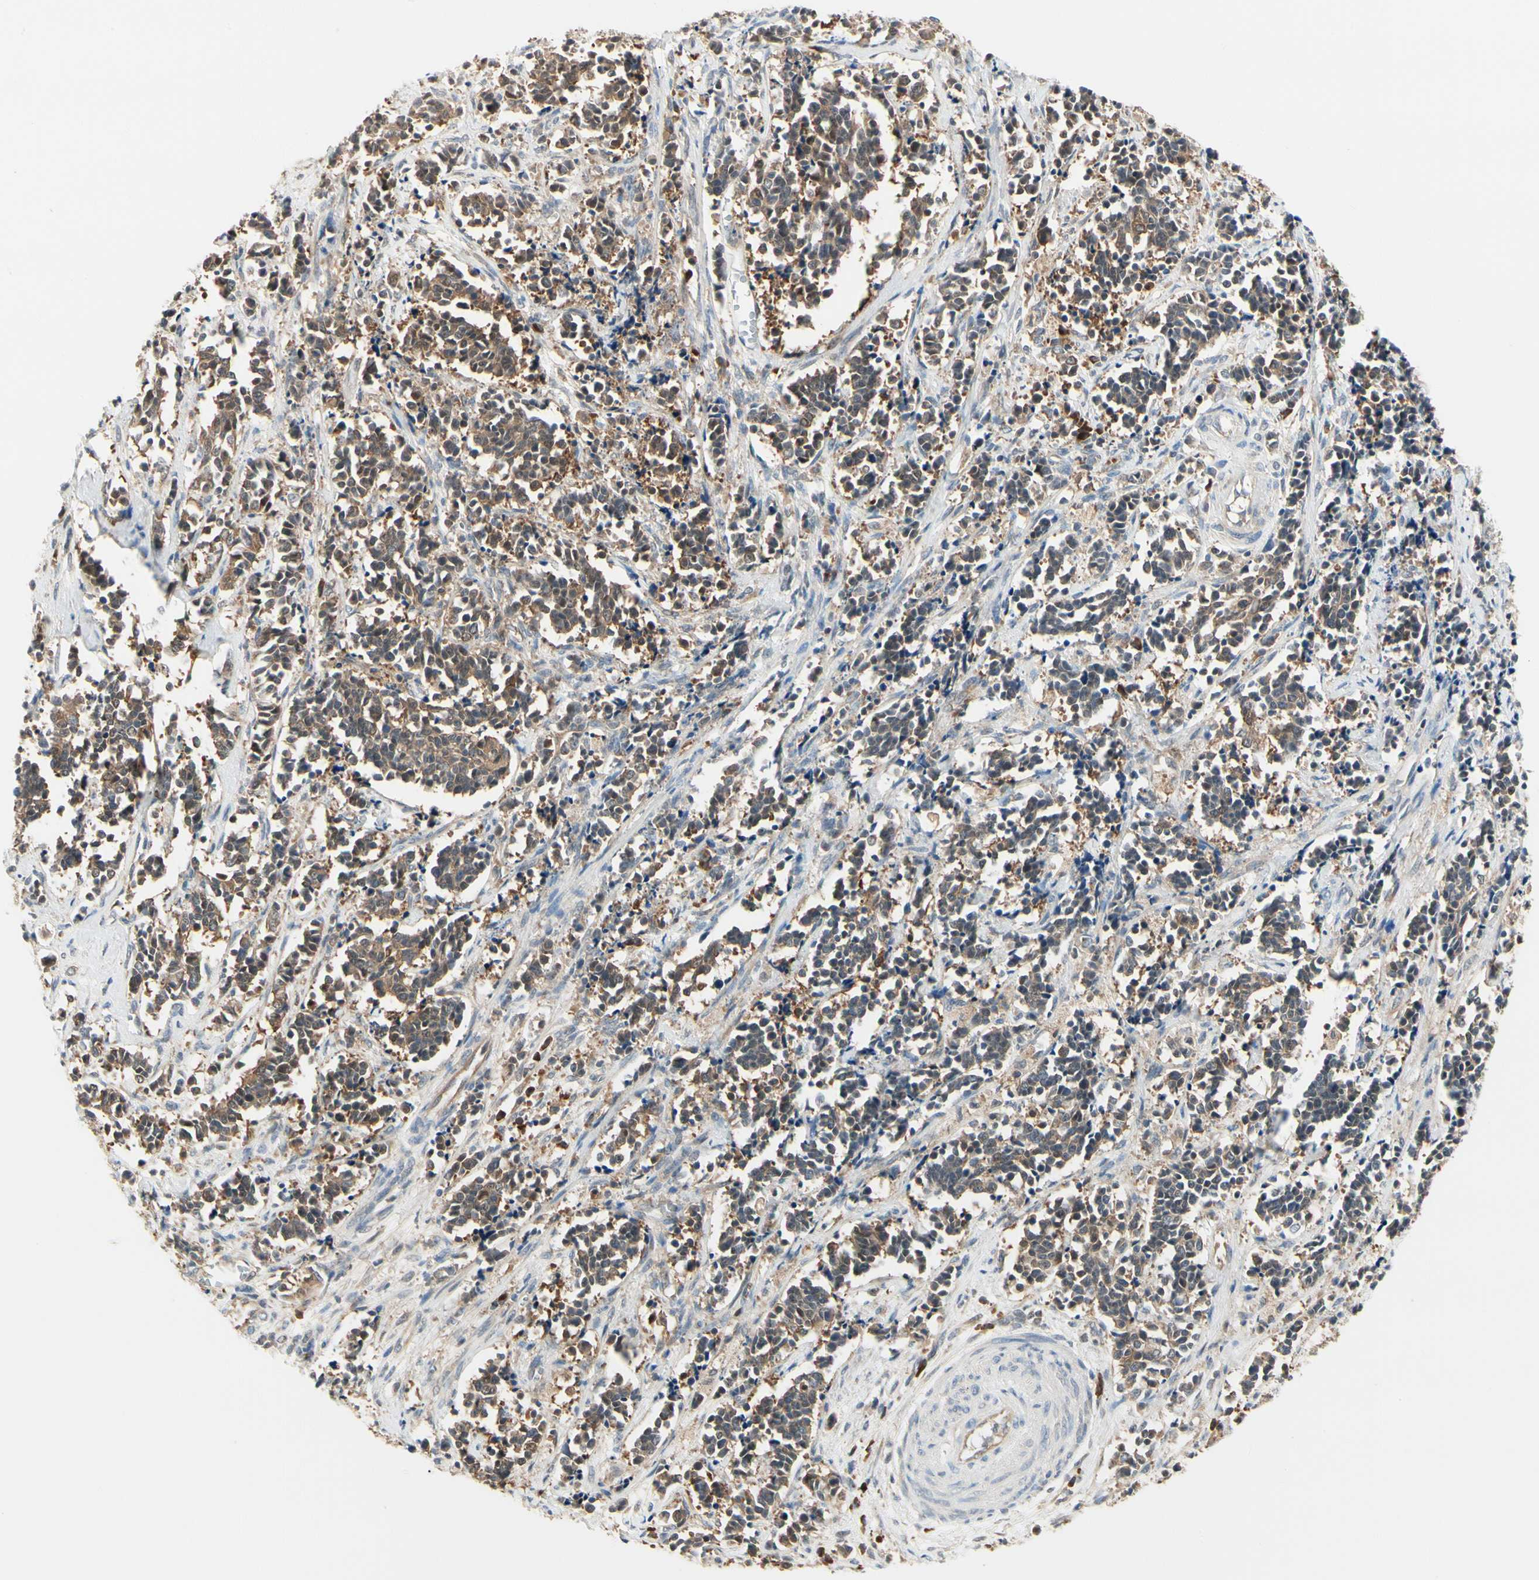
{"staining": {"intensity": "moderate", "quantity": ">75%", "location": "cytoplasmic/membranous,nuclear"}, "tissue": "cervical cancer", "cell_type": "Tumor cells", "image_type": "cancer", "snomed": [{"axis": "morphology", "description": "Squamous cell carcinoma, NOS"}, {"axis": "topography", "description": "Cervix"}], "caption": "Immunohistochemistry (IHC) micrograph of neoplastic tissue: squamous cell carcinoma (cervical) stained using IHC displays medium levels of moderate protein expression localized specifically in the cytoplasmic/membranous and nuclear of tumor cells, appearing as a cytoplasmic/membranous and nuclear brown color.", "gene": "NME1-NME2", "patient": {"sex": "female", "age": 35}}